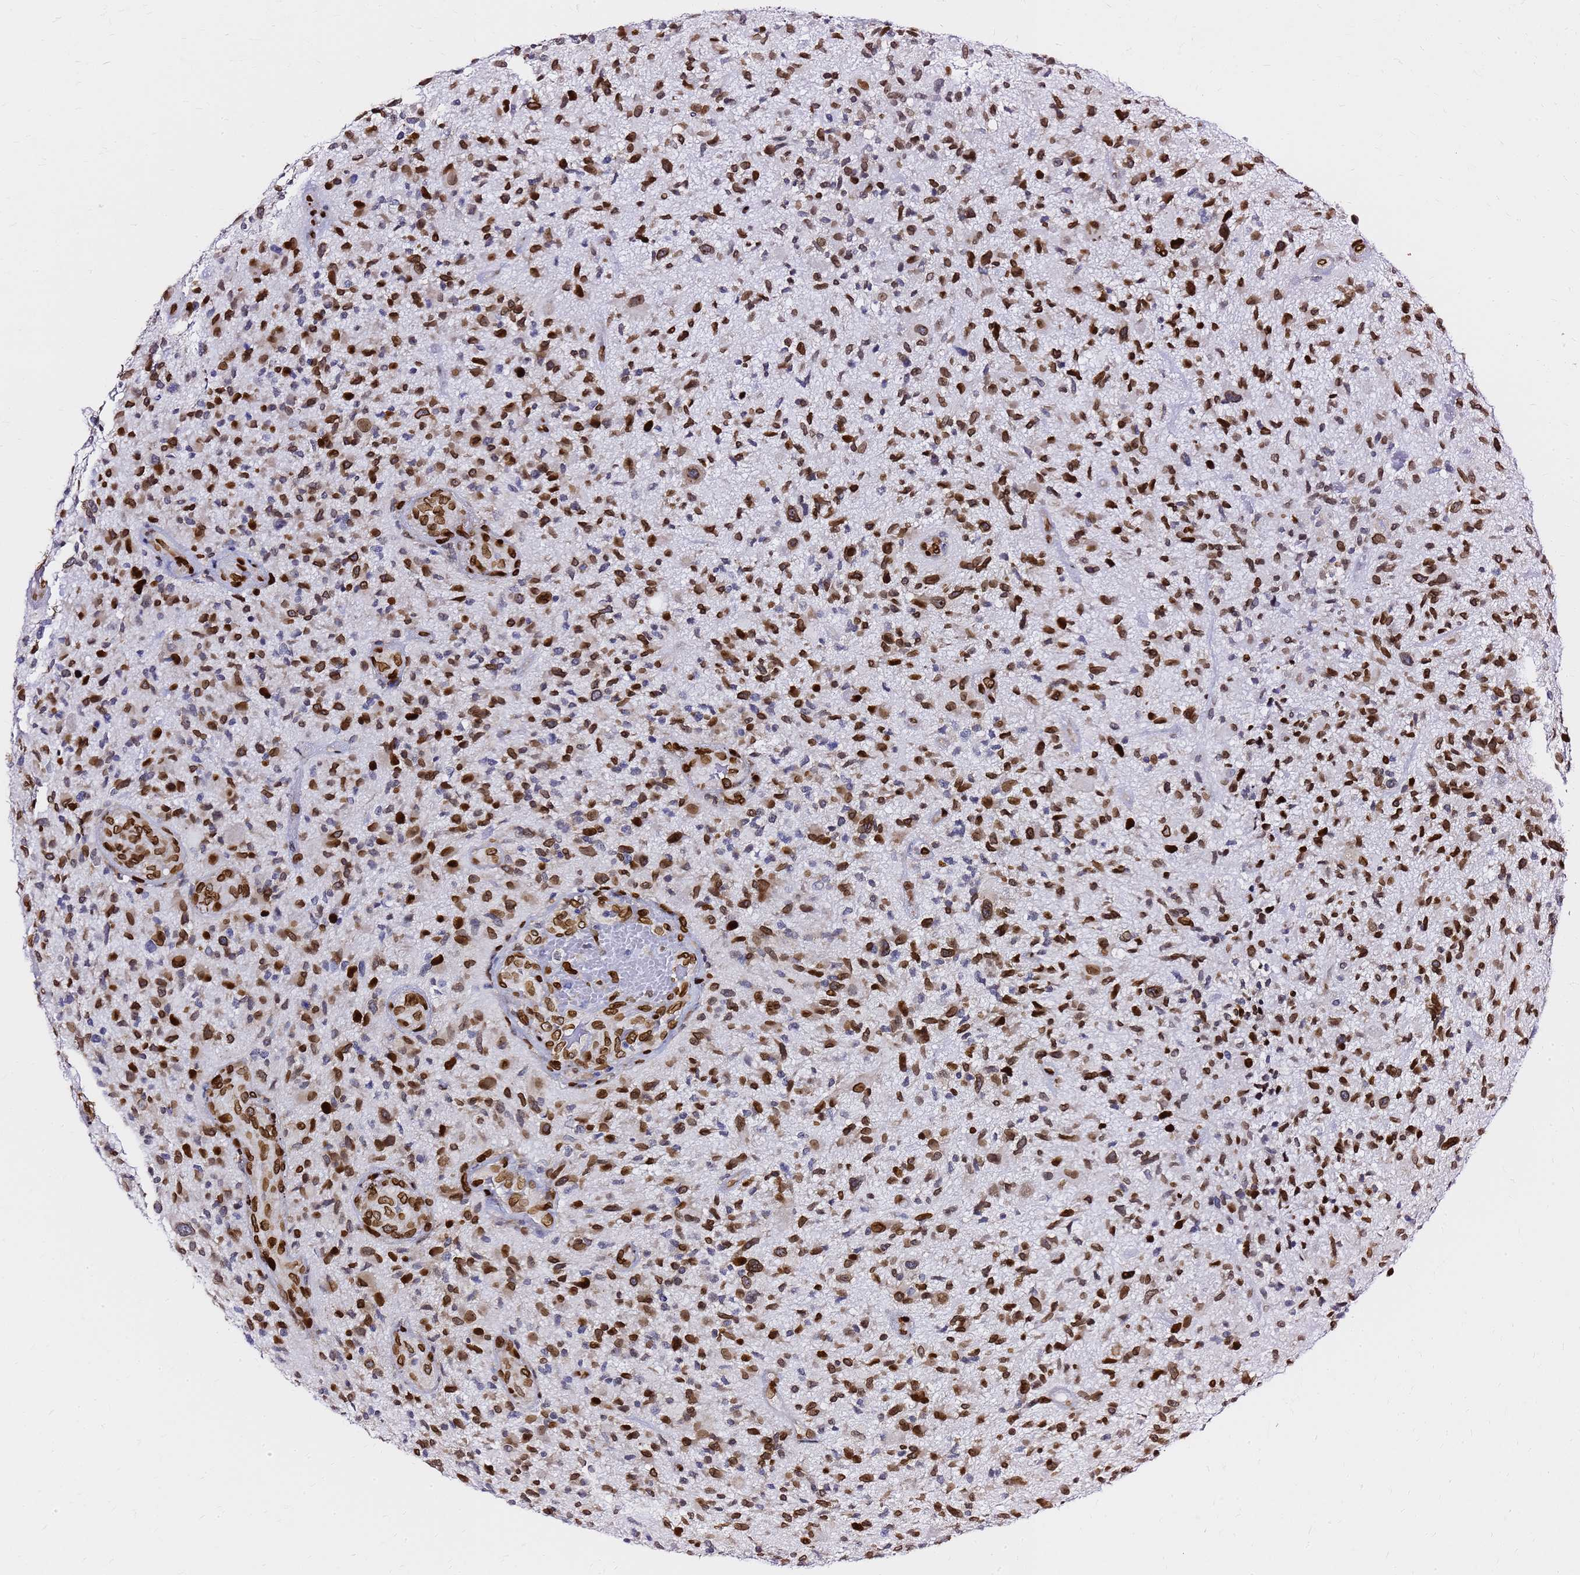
{"staining": {"intensity": "strong", "quantity": ">75%", "location": "nuclear"}, "tissue": "glioma", "cell_type": "Tumor cells", "image_type": "cancer", "snomed": [{"axis": "morphology", "description": "Glioma, malignant, High grade"}, {"axis": "topography", "description": "Brain"}], "caption": "Glioma stained with immunohistochemistry displays strong nuclear positivity in about >75% of tumor cells.", "gene": "C6orf141", "patient": {"sex": "male", "age": 47}}